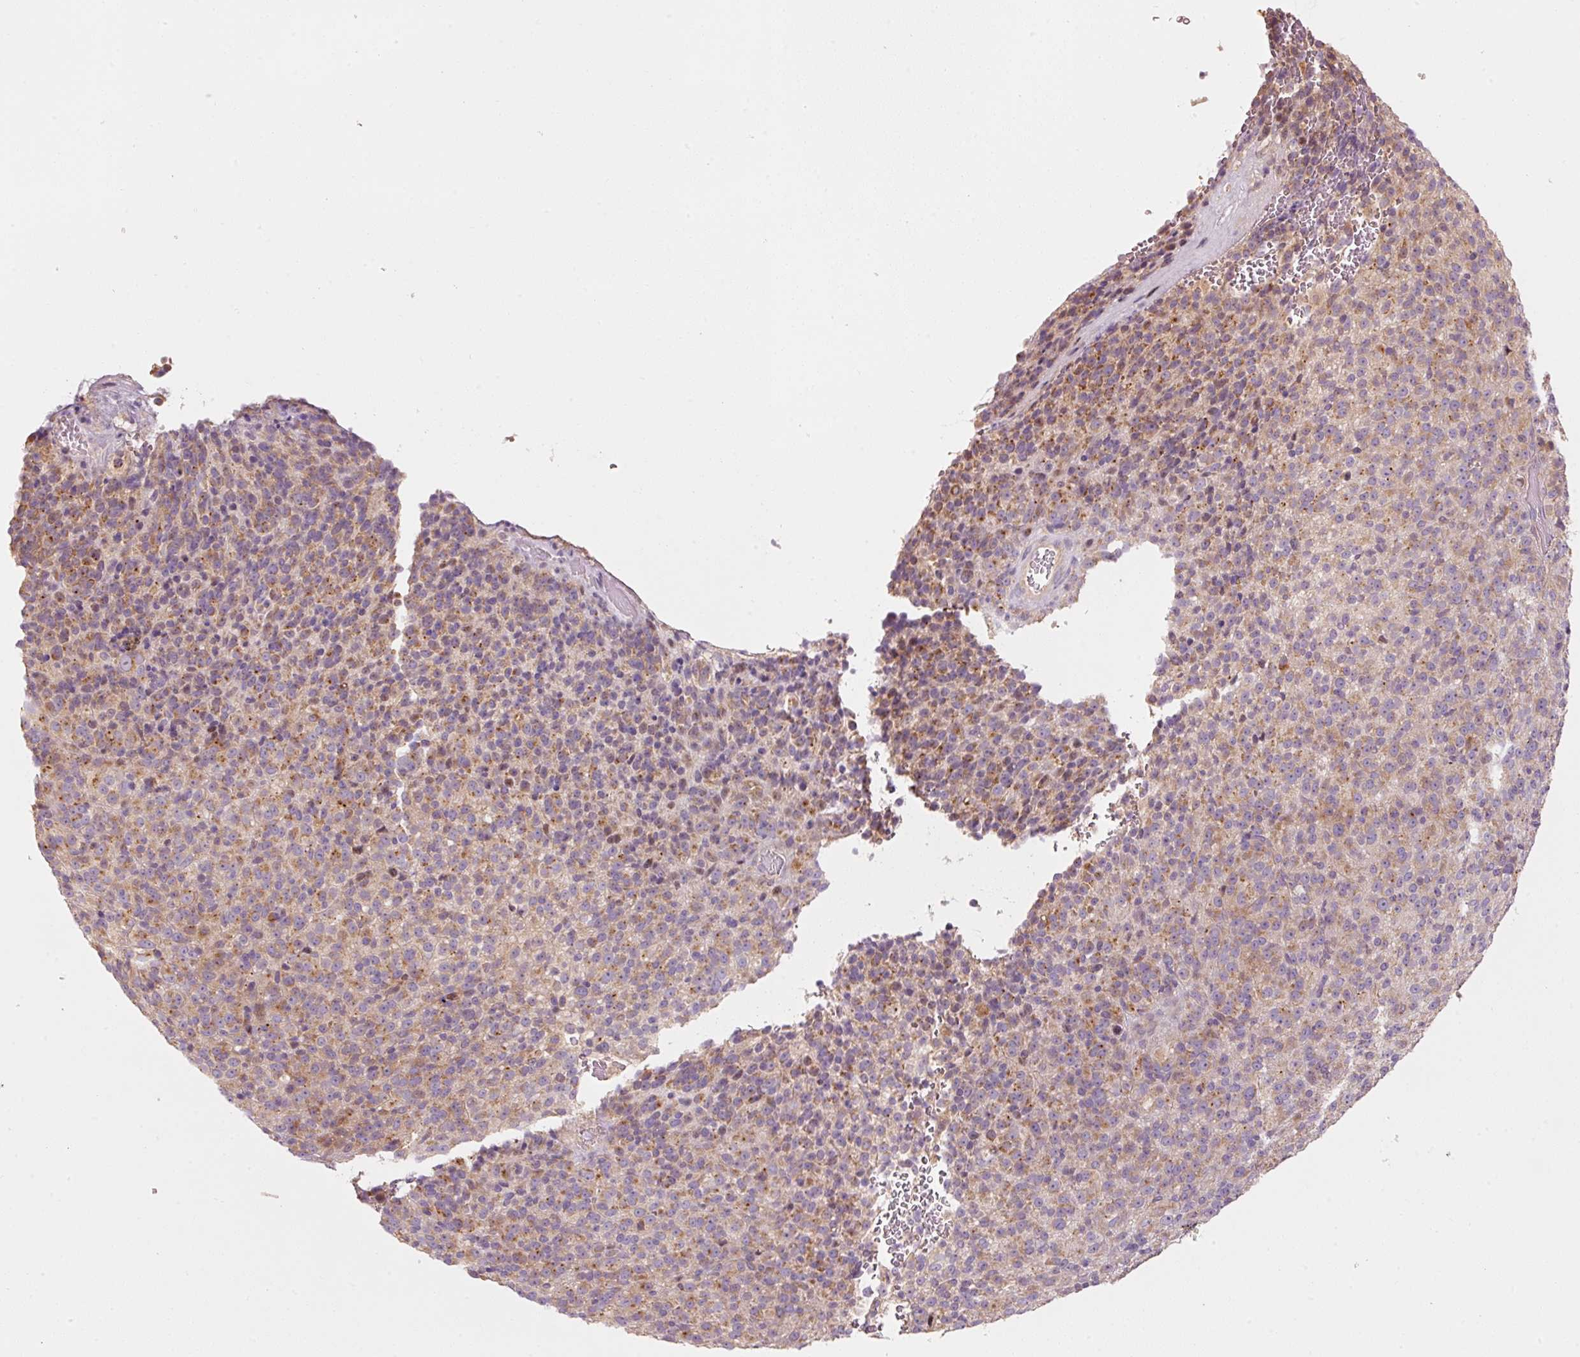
{"staining": {"intensity": "moderate", "quantity": ">75%", "location": "cytoplasmic/membranous"}, "tissue": "melanoma", "cell_type": "Tumor cells", "image_type": "cancer", "snomed": [{"axis": "morphology", "description": "Malignant melanoma, Metastatic site"}, {"axis": "topography", "description": "Brain"}], "caption": "Melanoma was stained to show a protein in brown. There is medium levels of moderate cytoplasmic/membranous staining in approximately >75% of tumor cells. The staining is performed using DAB brown chromogen to label protein expression. The nuclei are counter-stained blue using hematoxylin.", "gene": "MAP10", "patient": {"sex": "female", "age": 56}}